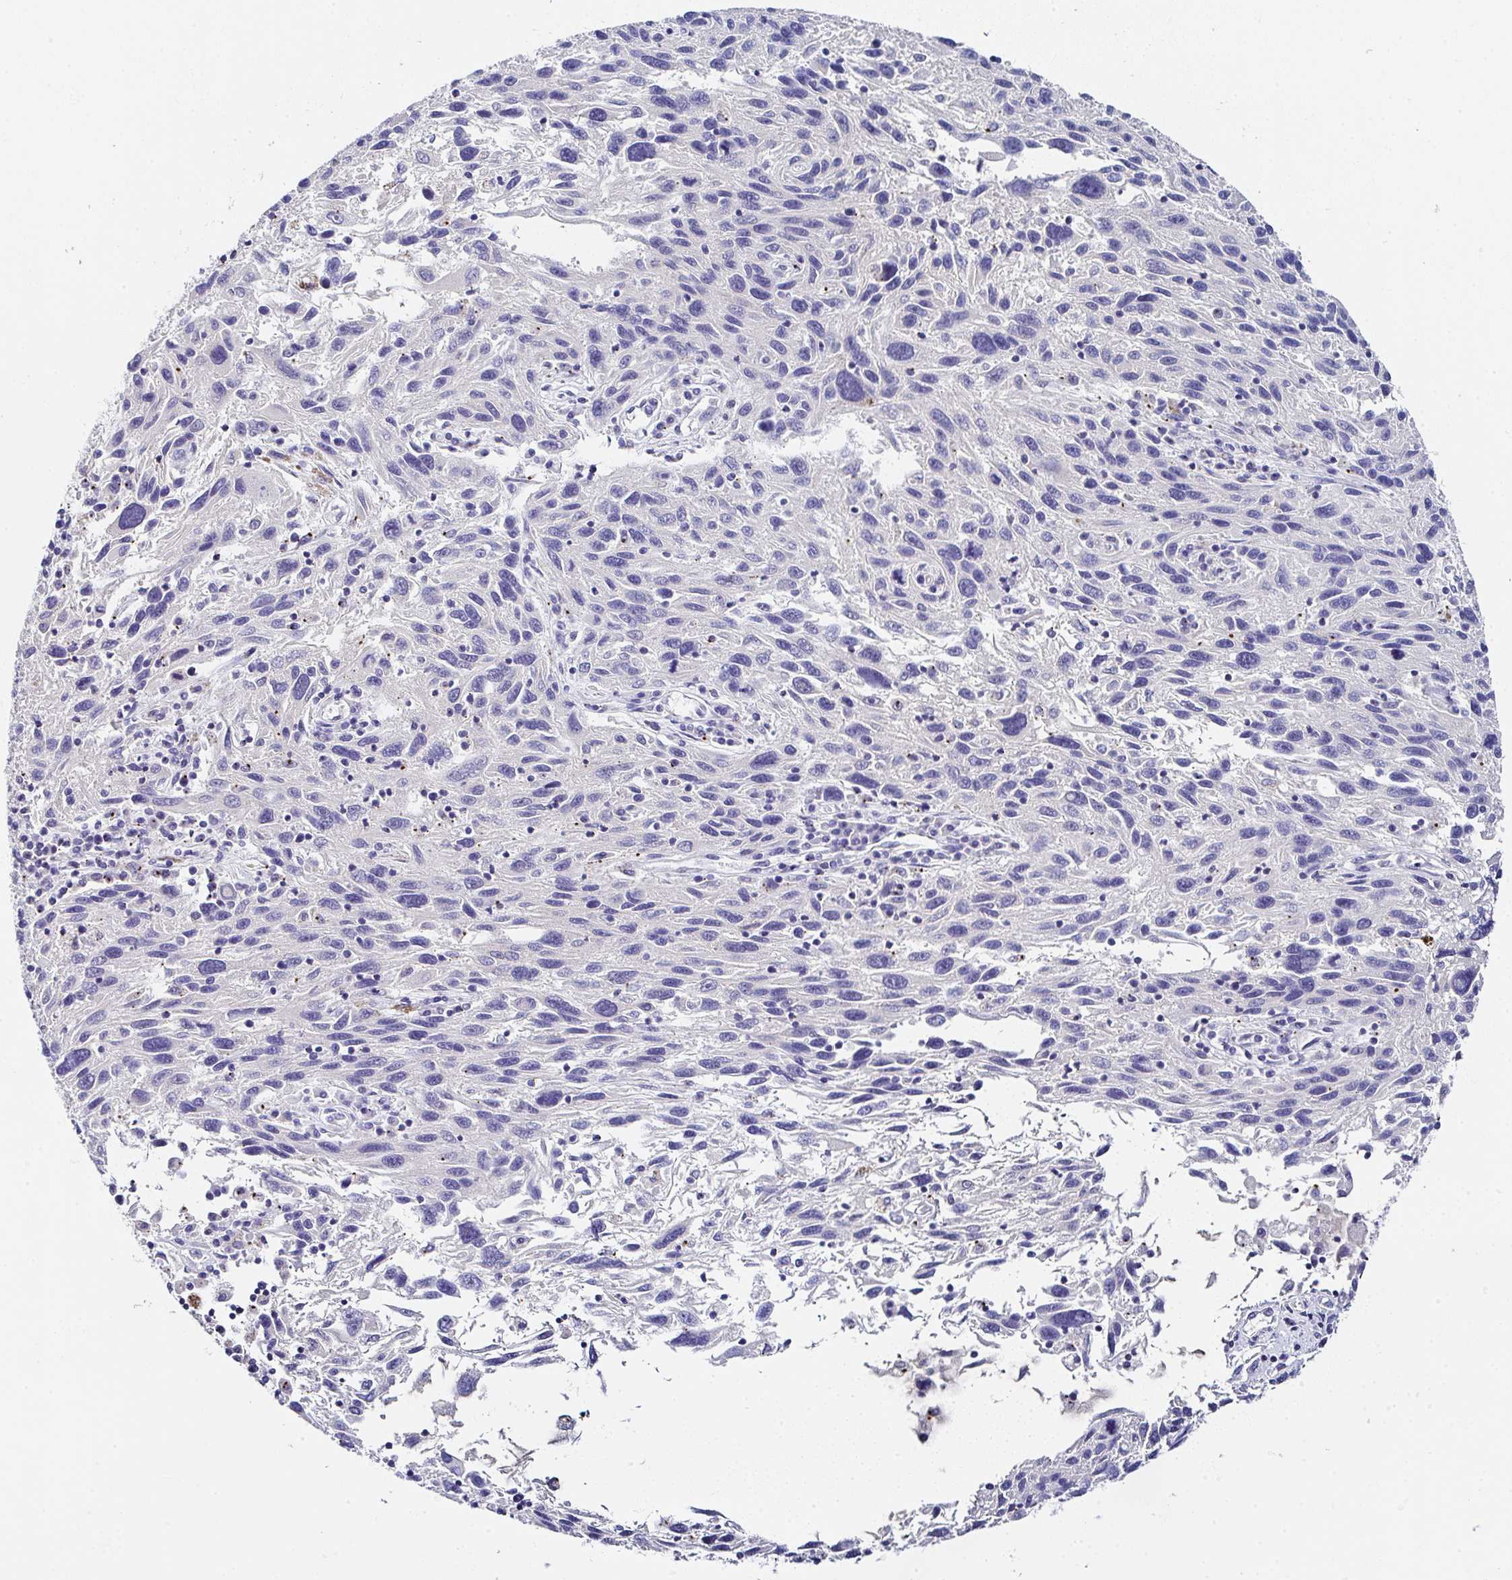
{"staining": {"intensity": "negative", "quantity": "none", "location": "none"}, "tissue": "melanoma", "cell_type": "Tumor cells", "image_type": "cancer", "snomed": [{"axis": "morphology", "description": "Malignant melanoma, NOS"}, {"axis": "topography", "description": "Skin"}], "caption": "Protein analysis of malignant melanoma demonstrates no significant expression in tumor cells.", "gene": "PPFIA4", "patient": {"sex": "male", "age": 53}}